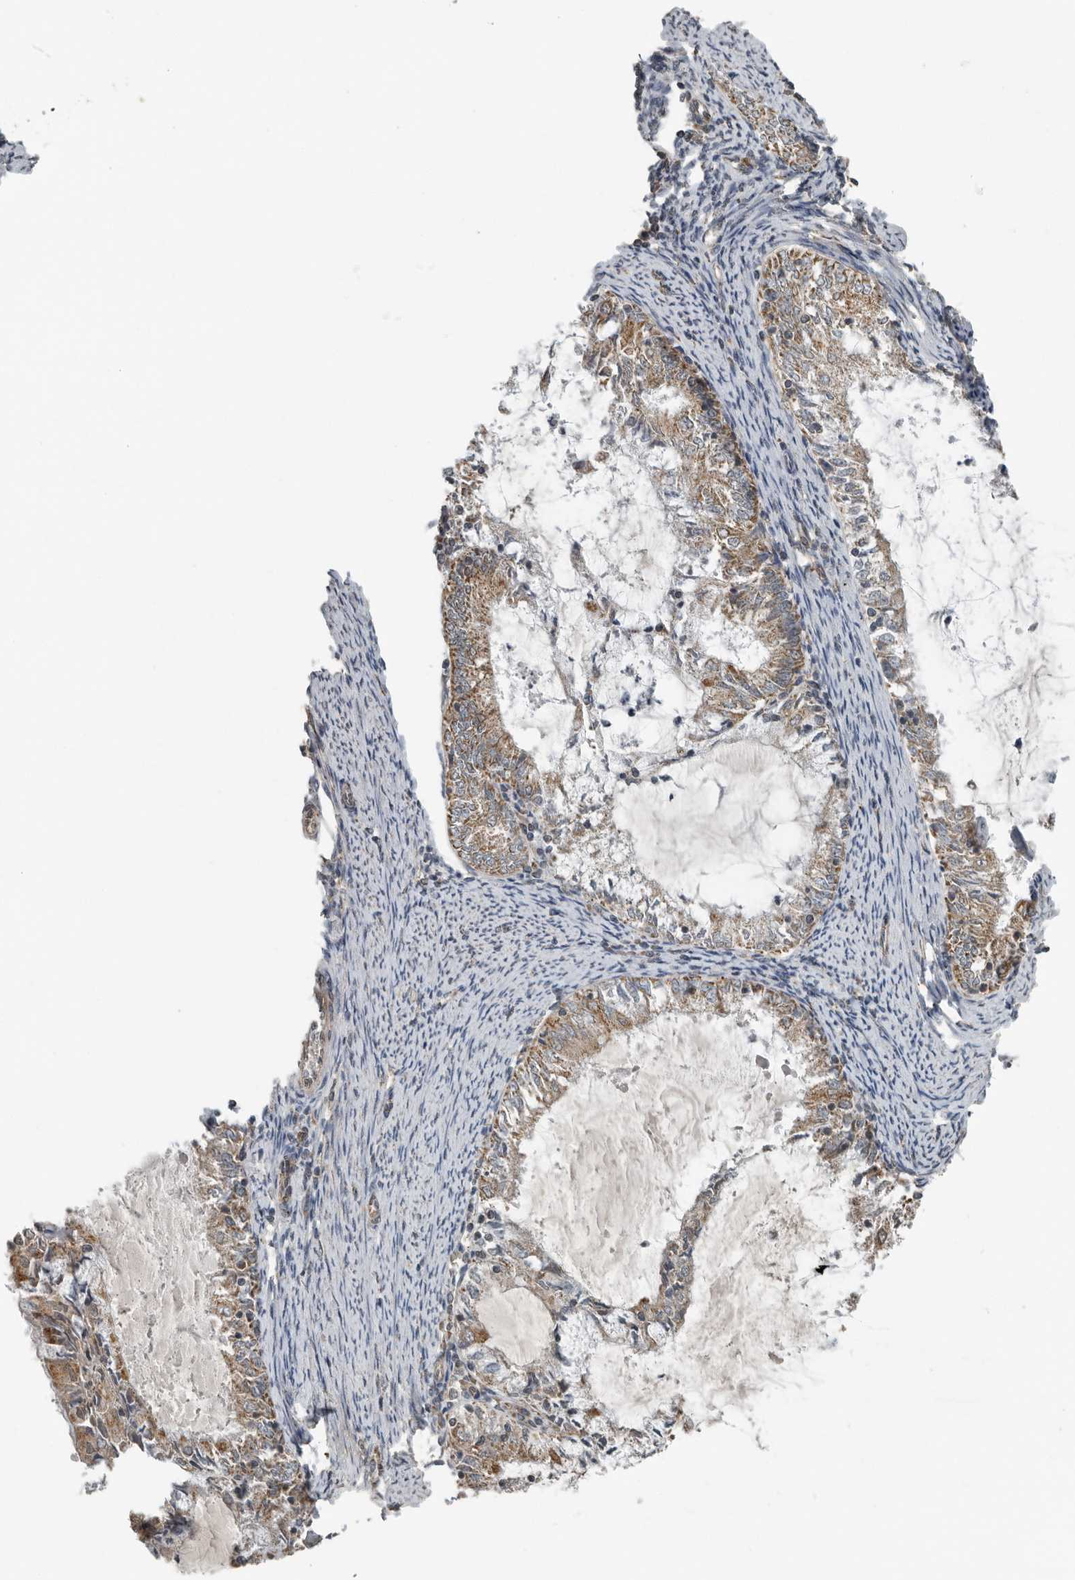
{"staining": {"intensity": "moderate", "quantity": ">75%", "location": "cytoplasmic/membranous"}, "tissue": "endometrial cancer", "cell_type": "Tumor cells", "image_type": "cancer", "snomed": [{"axis": "morphology", "description": "Adenocarcinoma, NOS"}, {"axis": "topography", "description": "Endometrium"}], "caption": "Endometrial cancer stained for a protein (brown) exhibits moderate cytoplasmic/membranous positive expression in approximately >75% of tumor cells.", "gene": "AFAP1", "patient": {"sex": "female", "age": 57}}